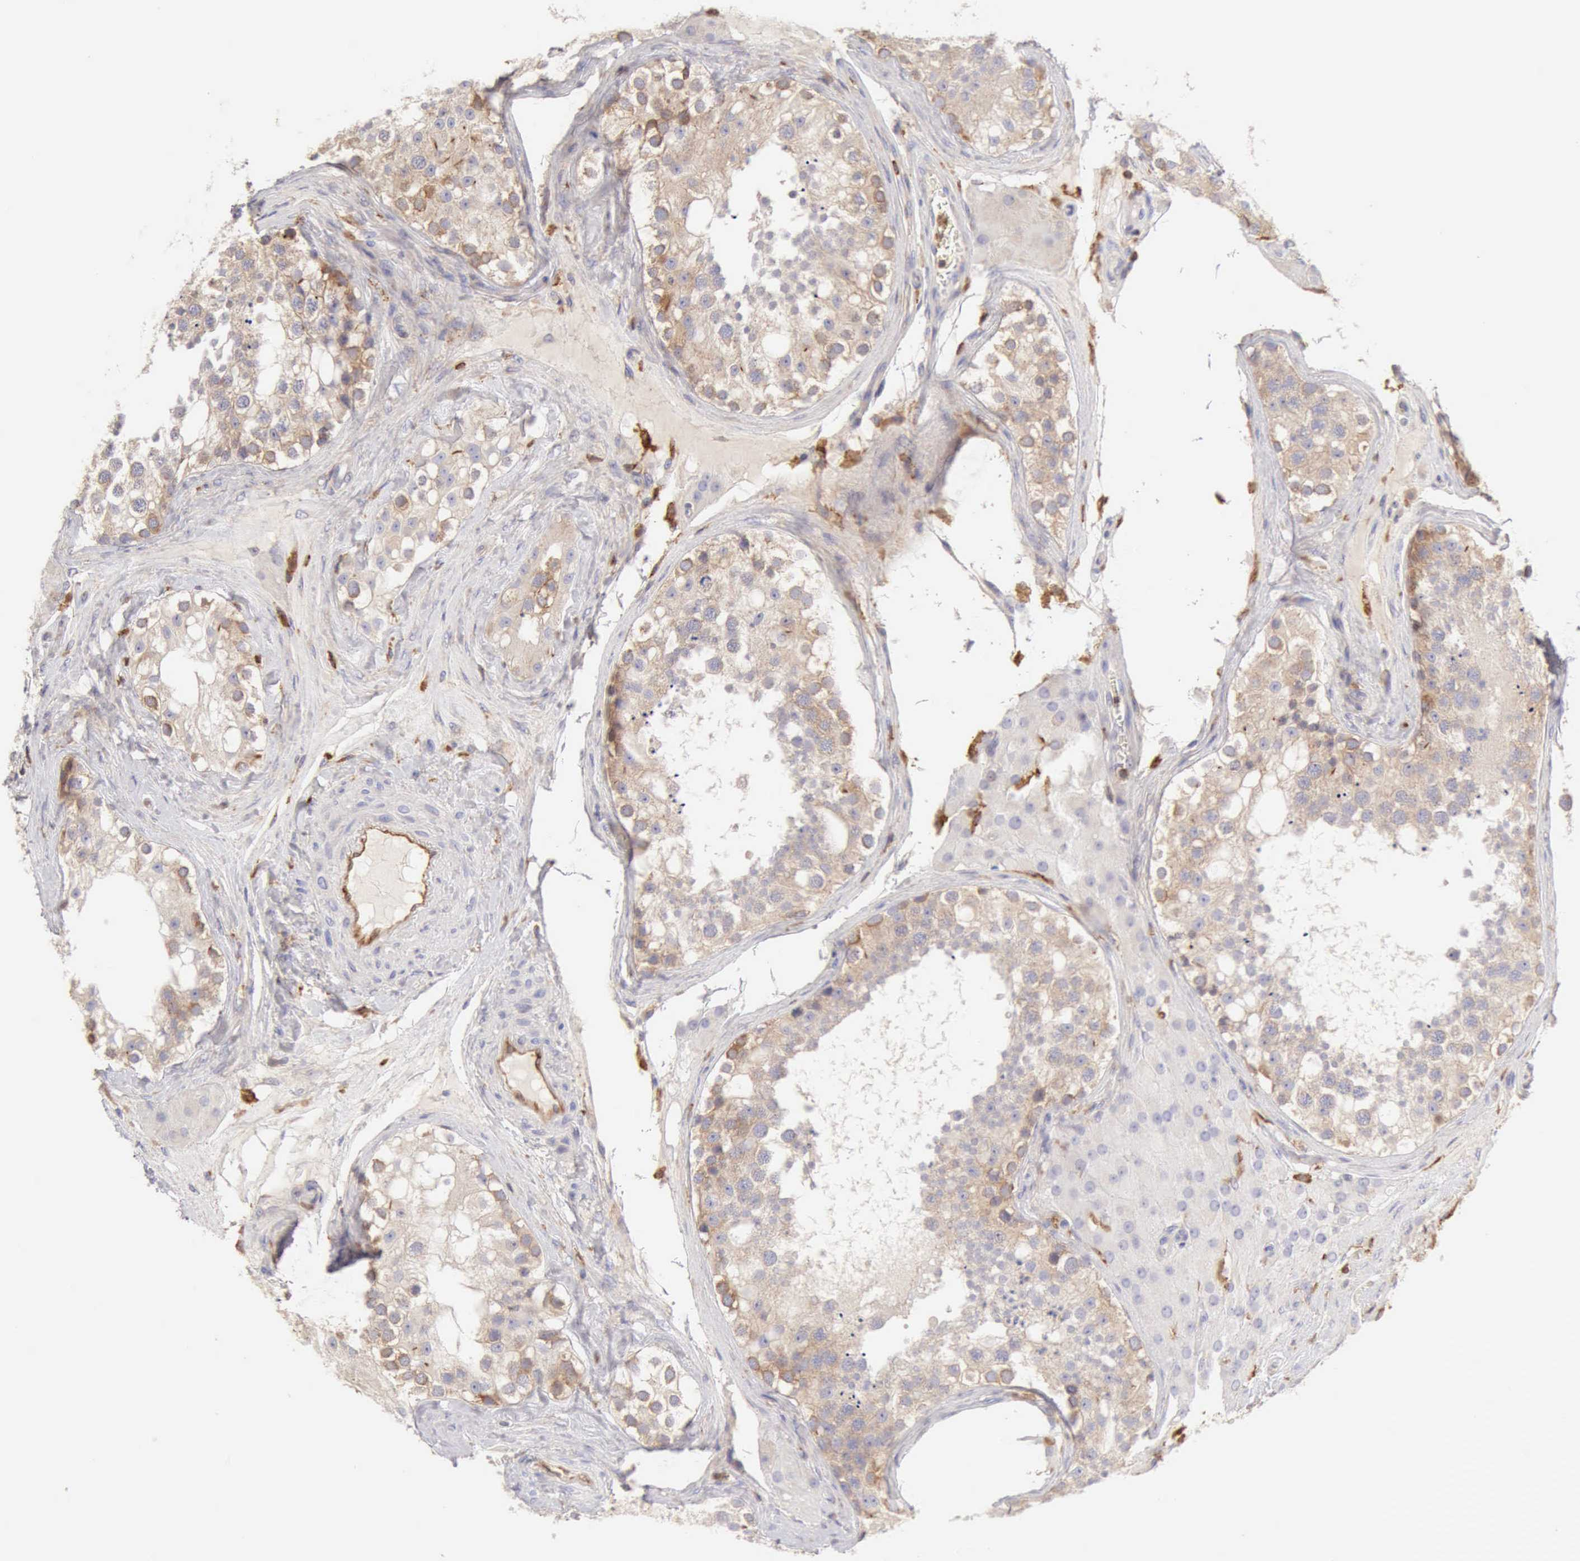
{"staining": {"intensity": "weak", "quantity": "25%-75%", "location": "cytoplasmic/membranous"}, "tissue": "testis", "cell_type": "Cells in seminiferous ducts", "image_type": "normal", "snomed": [{"axis": "morphology", "description": "Normal tissue, NOS"}, {"axis": "topography", "description": "Testis"}], "caption": "Weak cytoplasmic/membranous protein expression is seen in approximately 25%-75% of cells in seminiferous ducts in testis.", "gene": "ARHGAP4", "patient": {"sex": "male", "age": 68}}